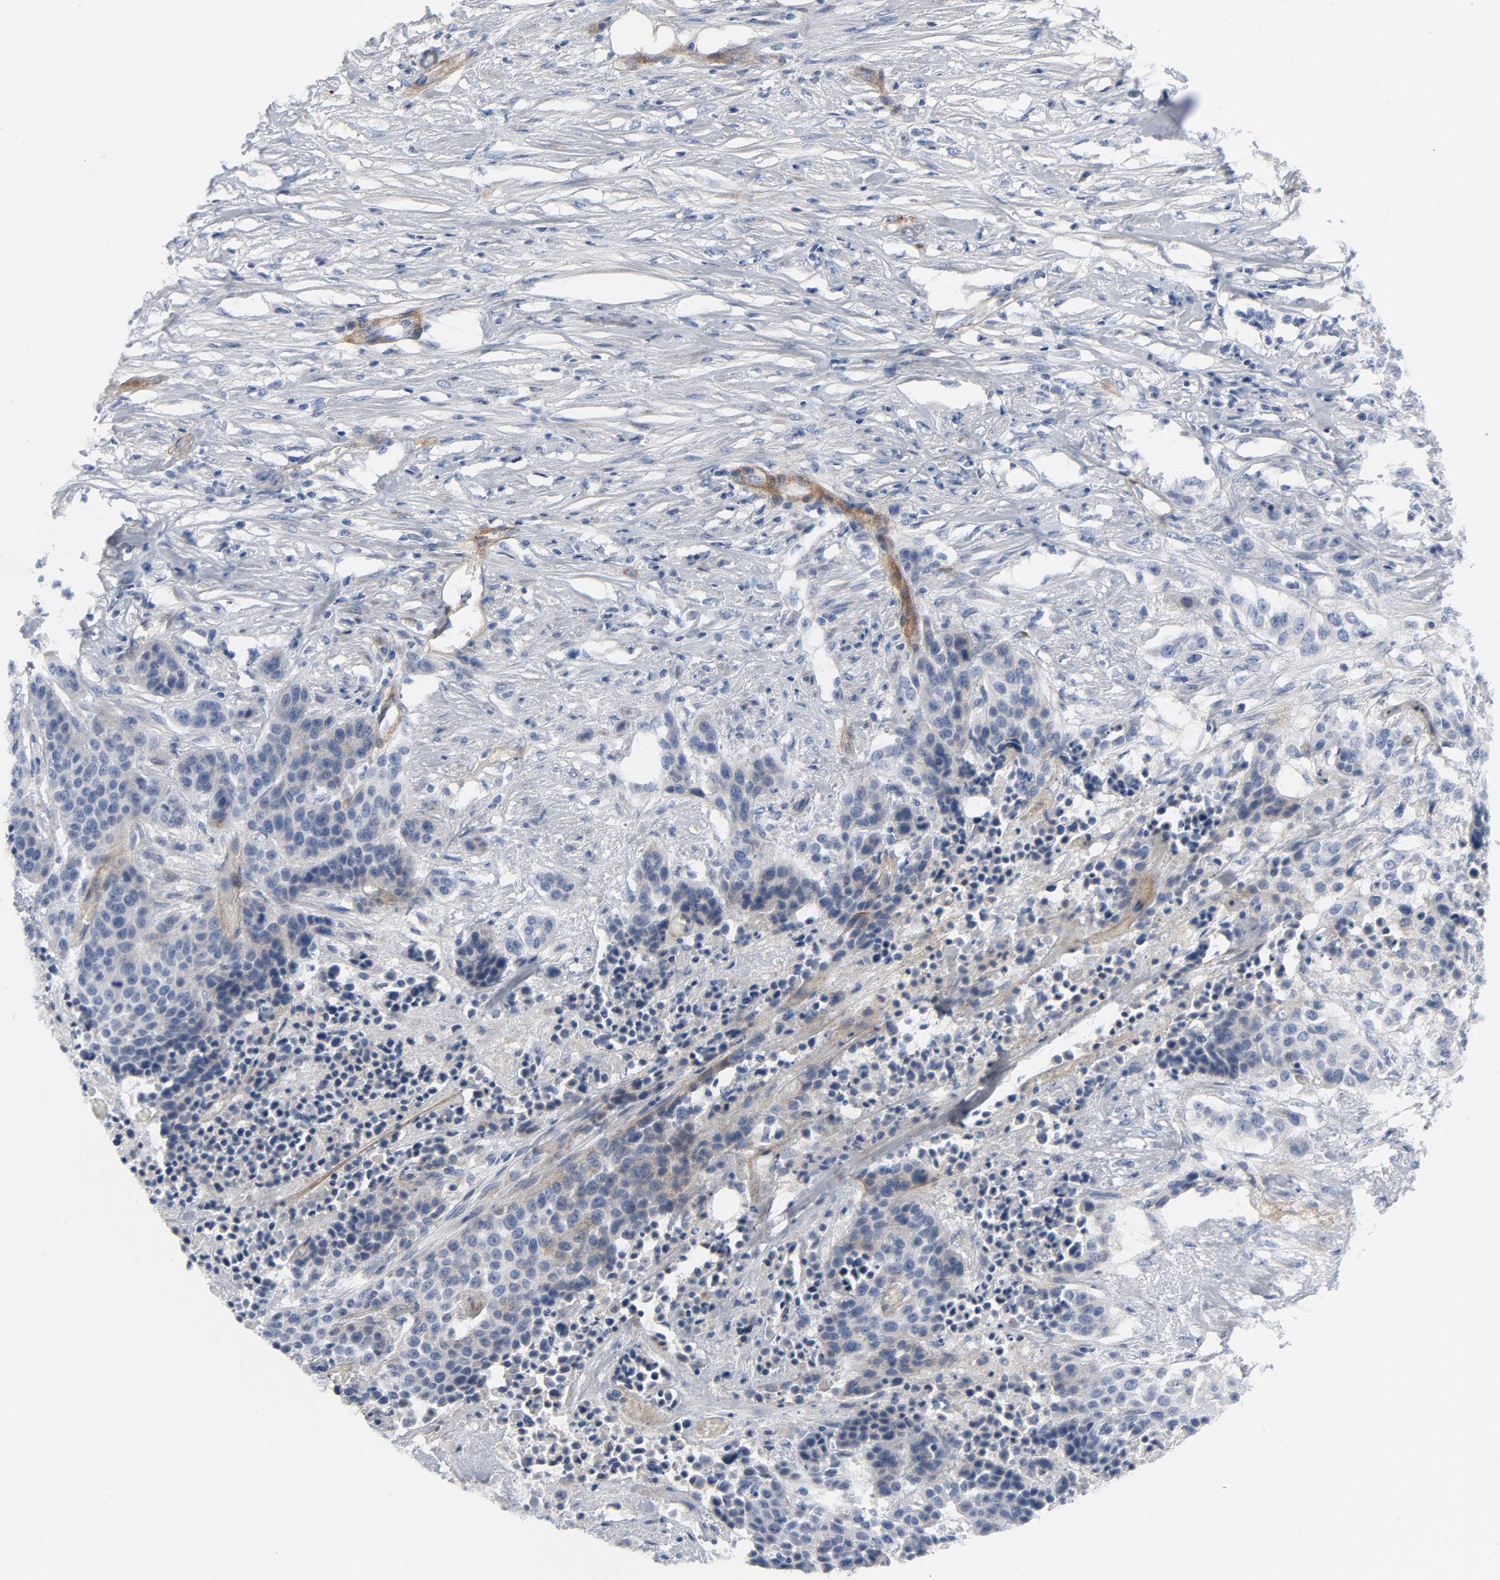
{"staining": {"intensity": "negative", "quantity": "none", "location": "none"}, "tissue": "urothelial cancer", "cell_type": "Tumor cells", "image_type": "cancer", "snomed": [{"axis": "morphology", "description": "Urothelial carcinoma, High grade"}, {"axis": "topography", "description": "Urinary bladder"}], "caption": "DAB (3,3'-diaminobenzidine) immunohistochemical staining of human urothelial cancer displays no significant positivity in tumor cells.", "gene": "LAMC1", "patient": {"sex": "male", "age": 74}}